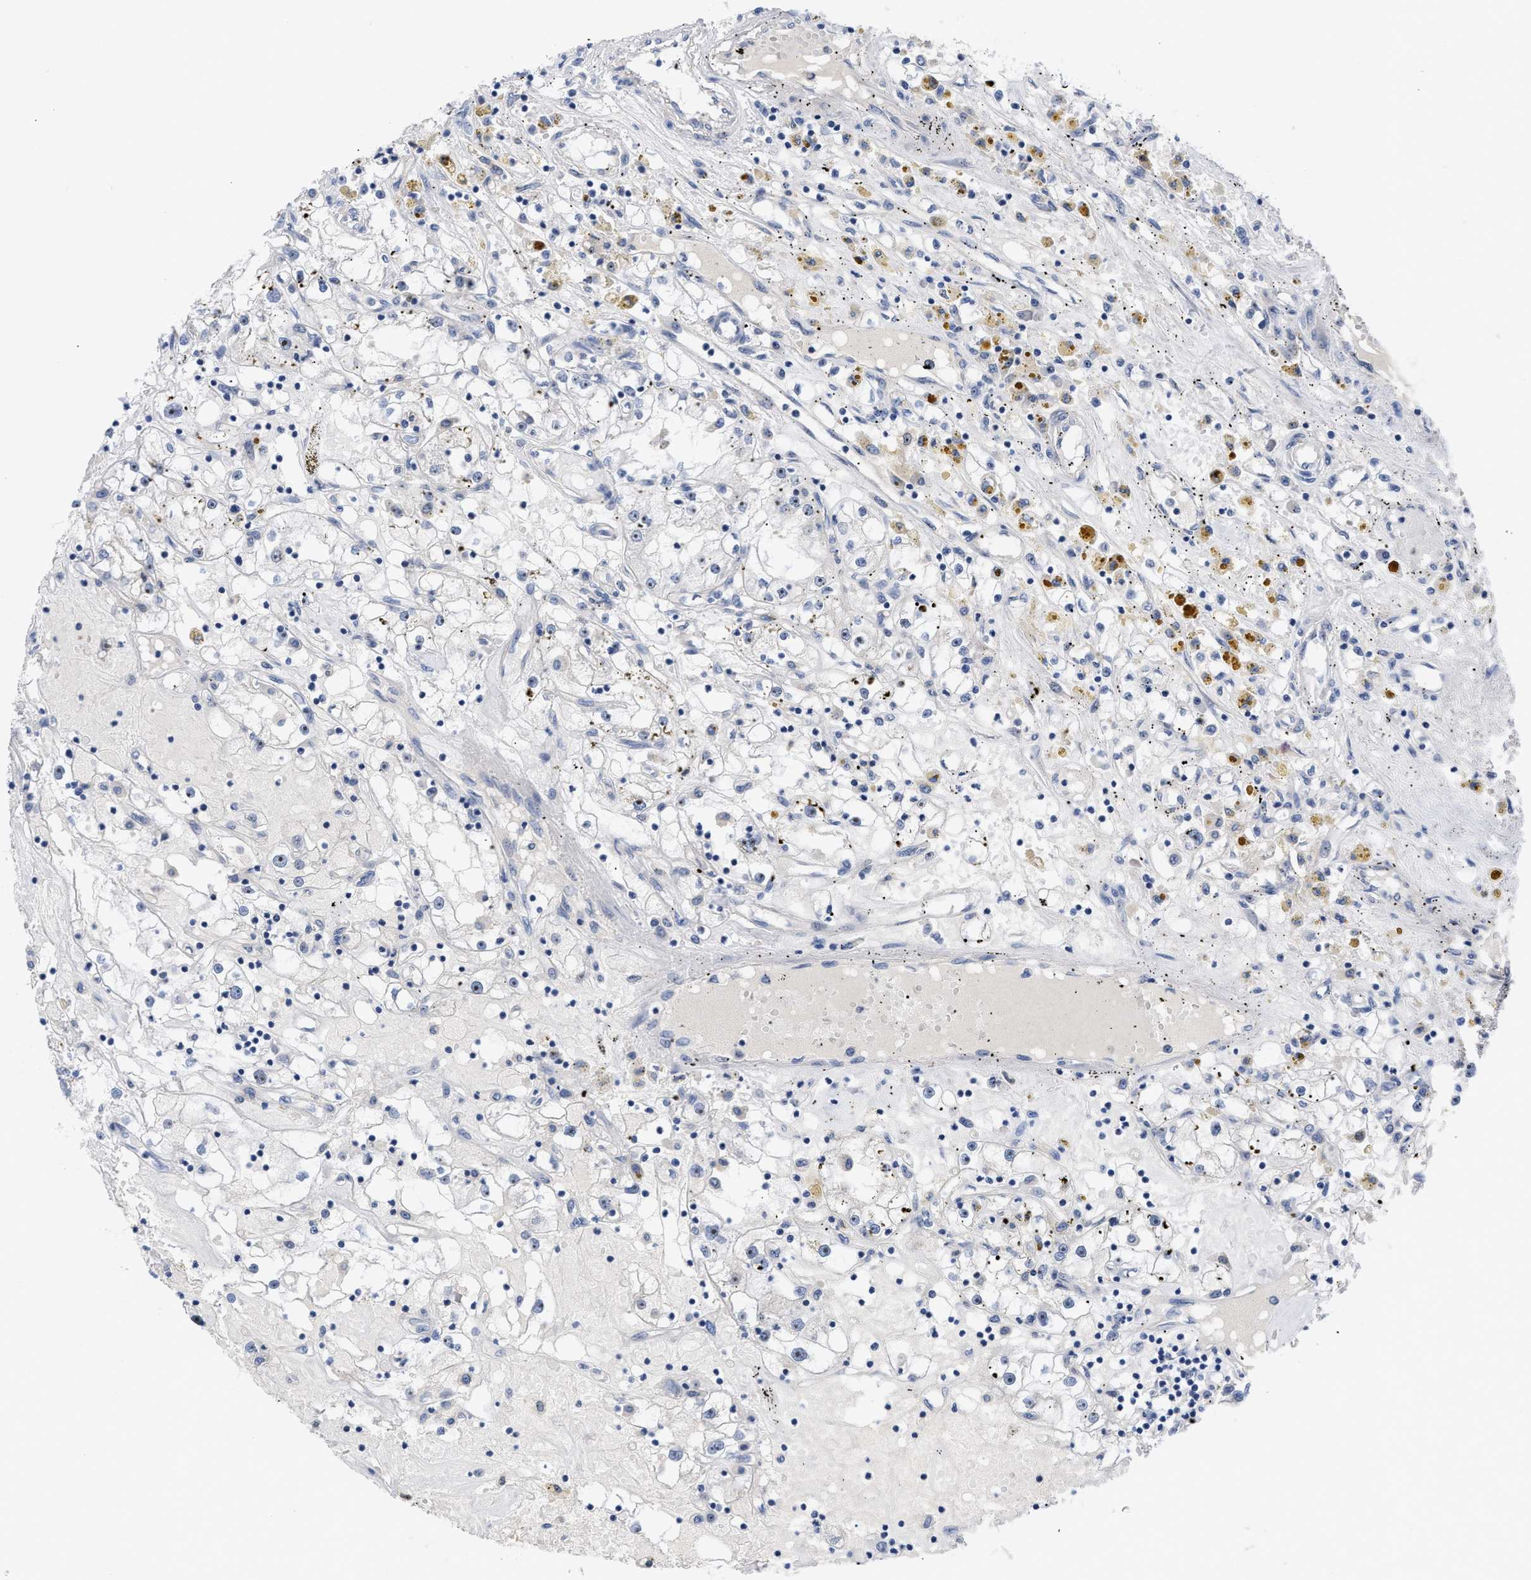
{"staining": {"intensity": "moderate", "quantity": "<25%", "location": "nuclear"}, "tissue": "renal cancer", "cell_type": "Tumor cells", "image_type": "cancer", "snomed": [{"axis": "morphology", "description": "Adenocarcinoma, NOS"}, {"axis": "topography", "description": "Kidney"}], "caption": "Adenocarcinoma (renal) tissue displays moderate nuclear staining in about <25% of tumor cells", "gene": "NOP58", "patient": {"sex": "male", "age": 56}}